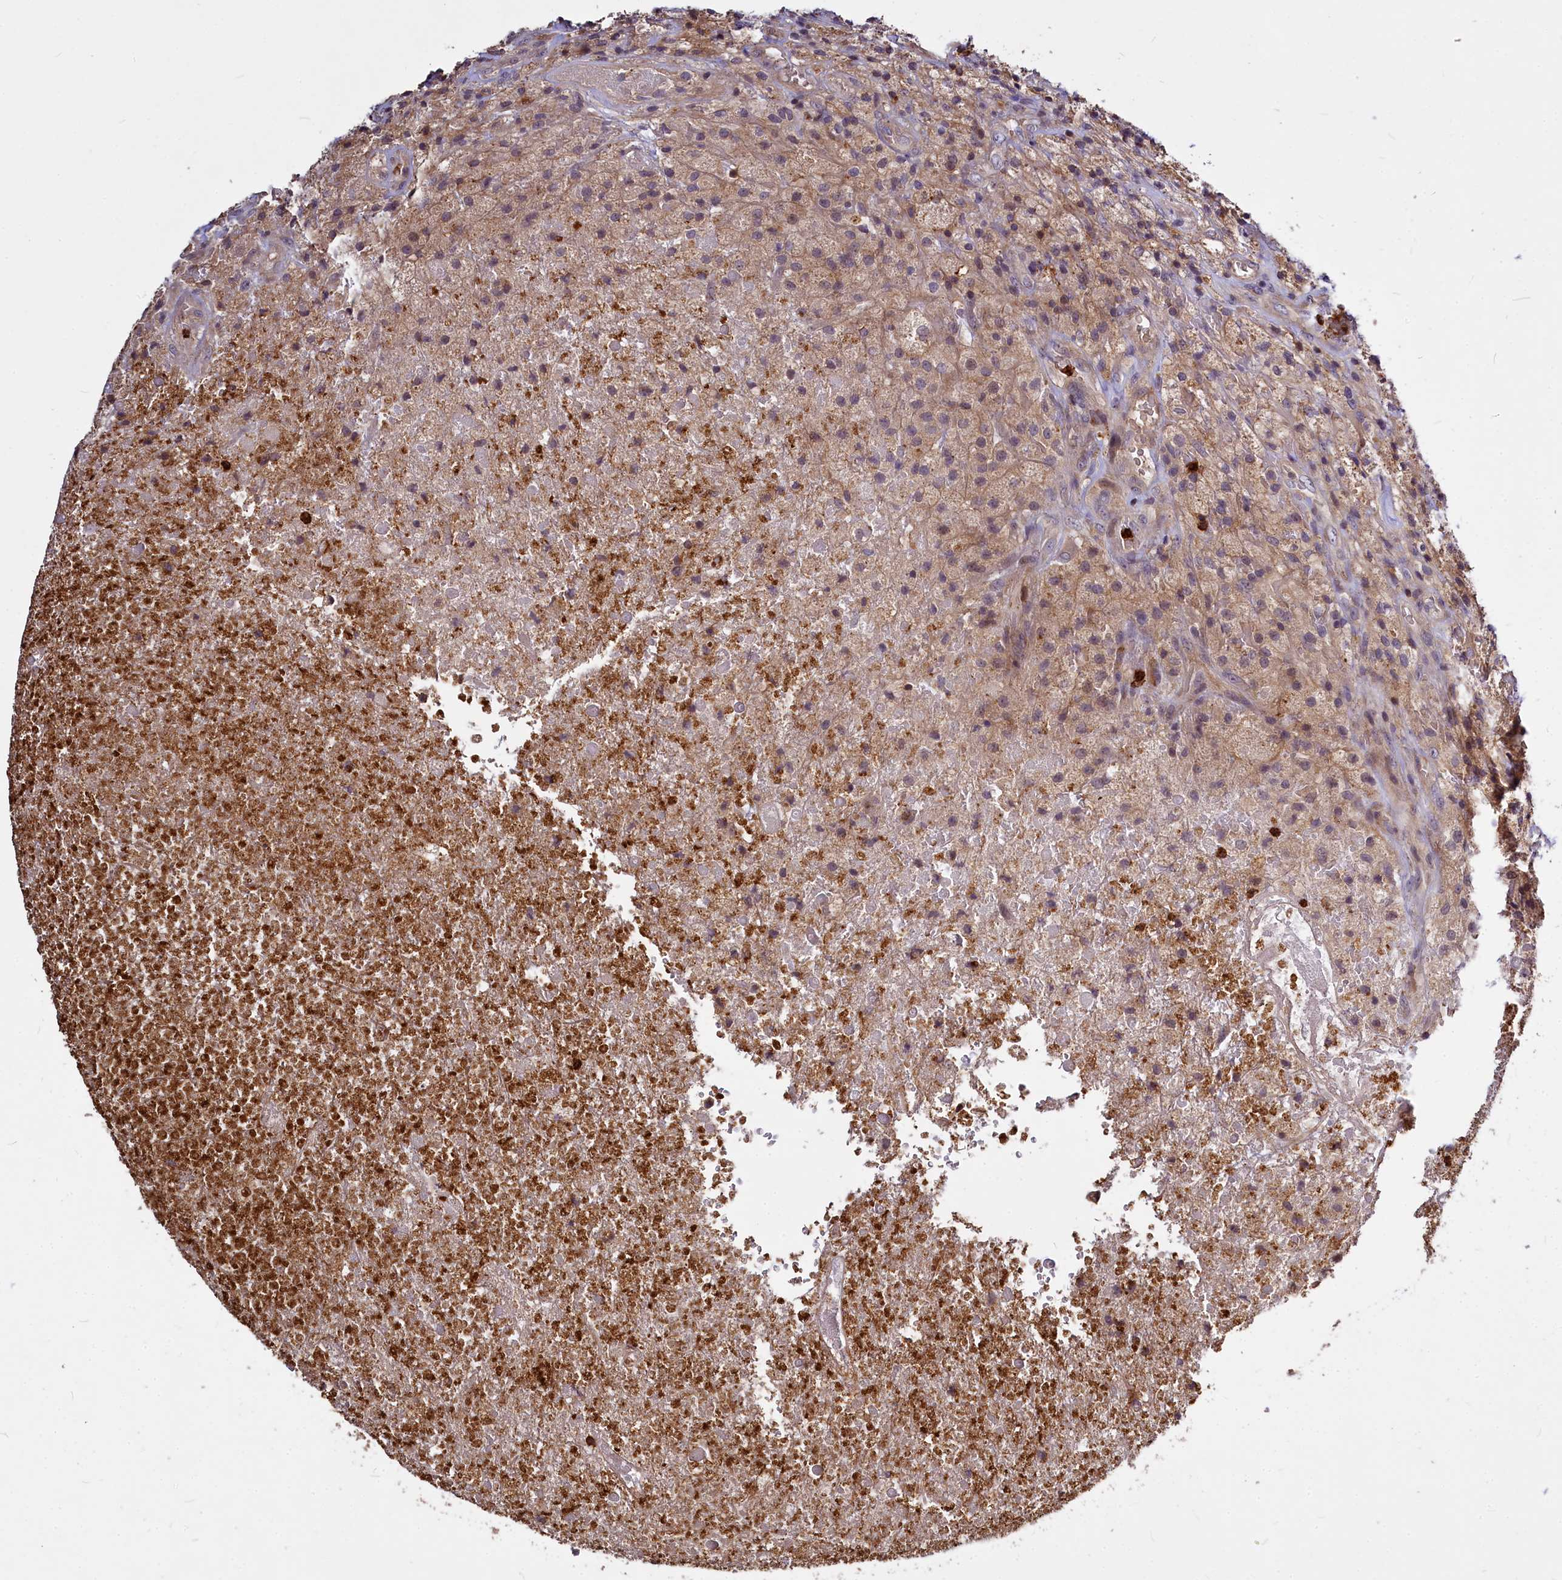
{"staining": {"intensity": "weak", "quantity": "25%-75%", "location": "cytoplasmic/membranous"}, "tissue": "glioma", "cell_type": "Tumor cells", "image_type": "cancer", "snomed": [{"axis": "morphology", "description": "Glioma, malignant, High grade"}, {"axis": "topography", "description": "Brain"}], "caption": "A brown stain highlights weak cytoplasmic/membranous expression of a protein in glioma tumor cells.", "gene": "ATG101", "patient": {"sex": "male", "age": 69}}